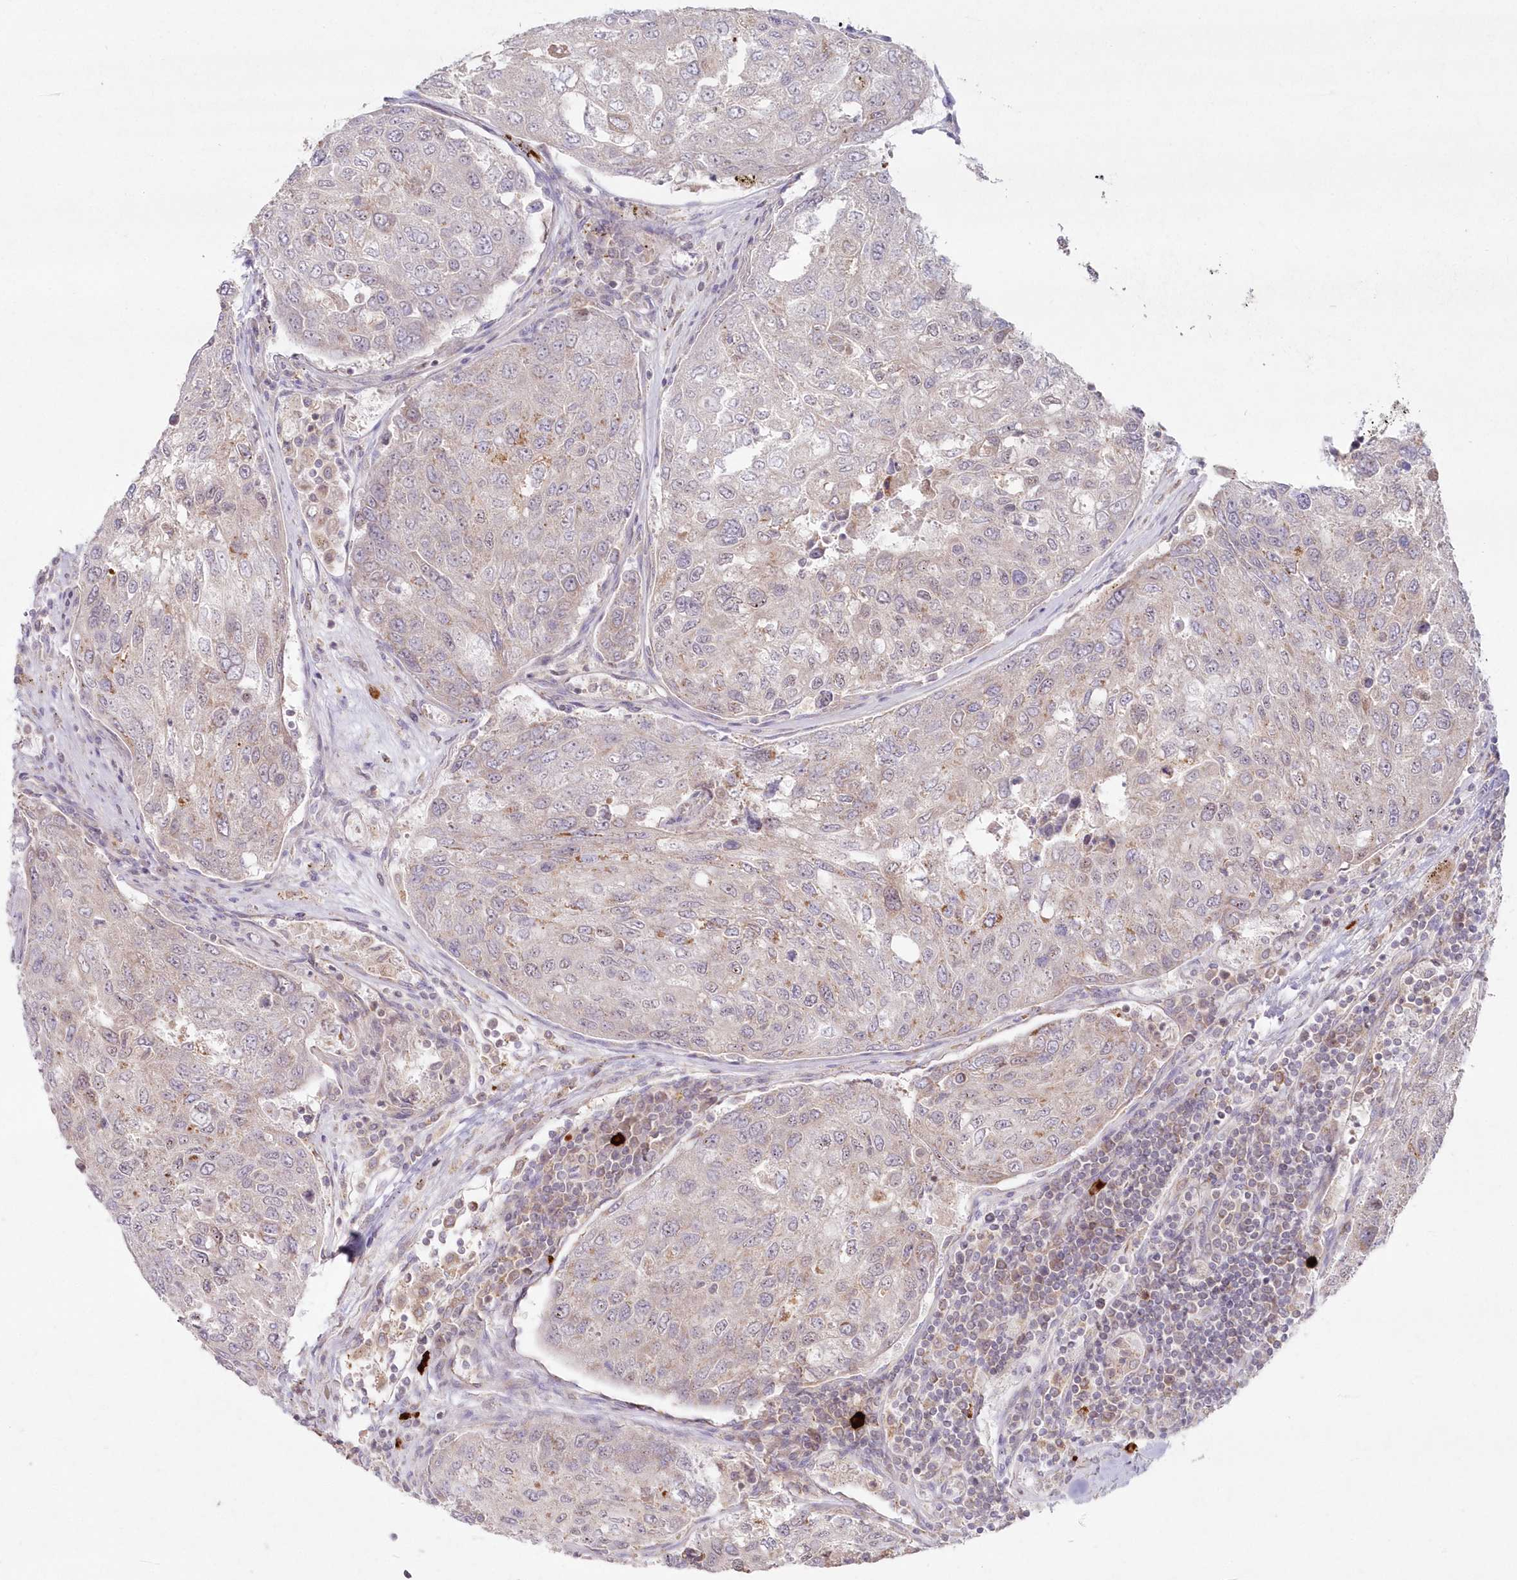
{"staining": {"intensity": "negative", "quantity": "none", "location": "none"}, "tissue": "urothelial cancer", "cell_type": "Tumor cells", "image_type": "cancer", "snomed": [{"axis": "morphology", "description": "Urothelial carcinoma, High grade"}, {"axis": "topography", "description": "Lymph node"}, {"axis": "topography", "description": "Urinary bladder"}], "caption": "Protein analysis of urothelial carcinoma (high-grade) demonstrates no significant expression in tumor cells. (Immunohistochemistry, brightfield microscopy, high magnification).", "gene": "ARSB", "patient": {"sex": "male", "age": 51}}